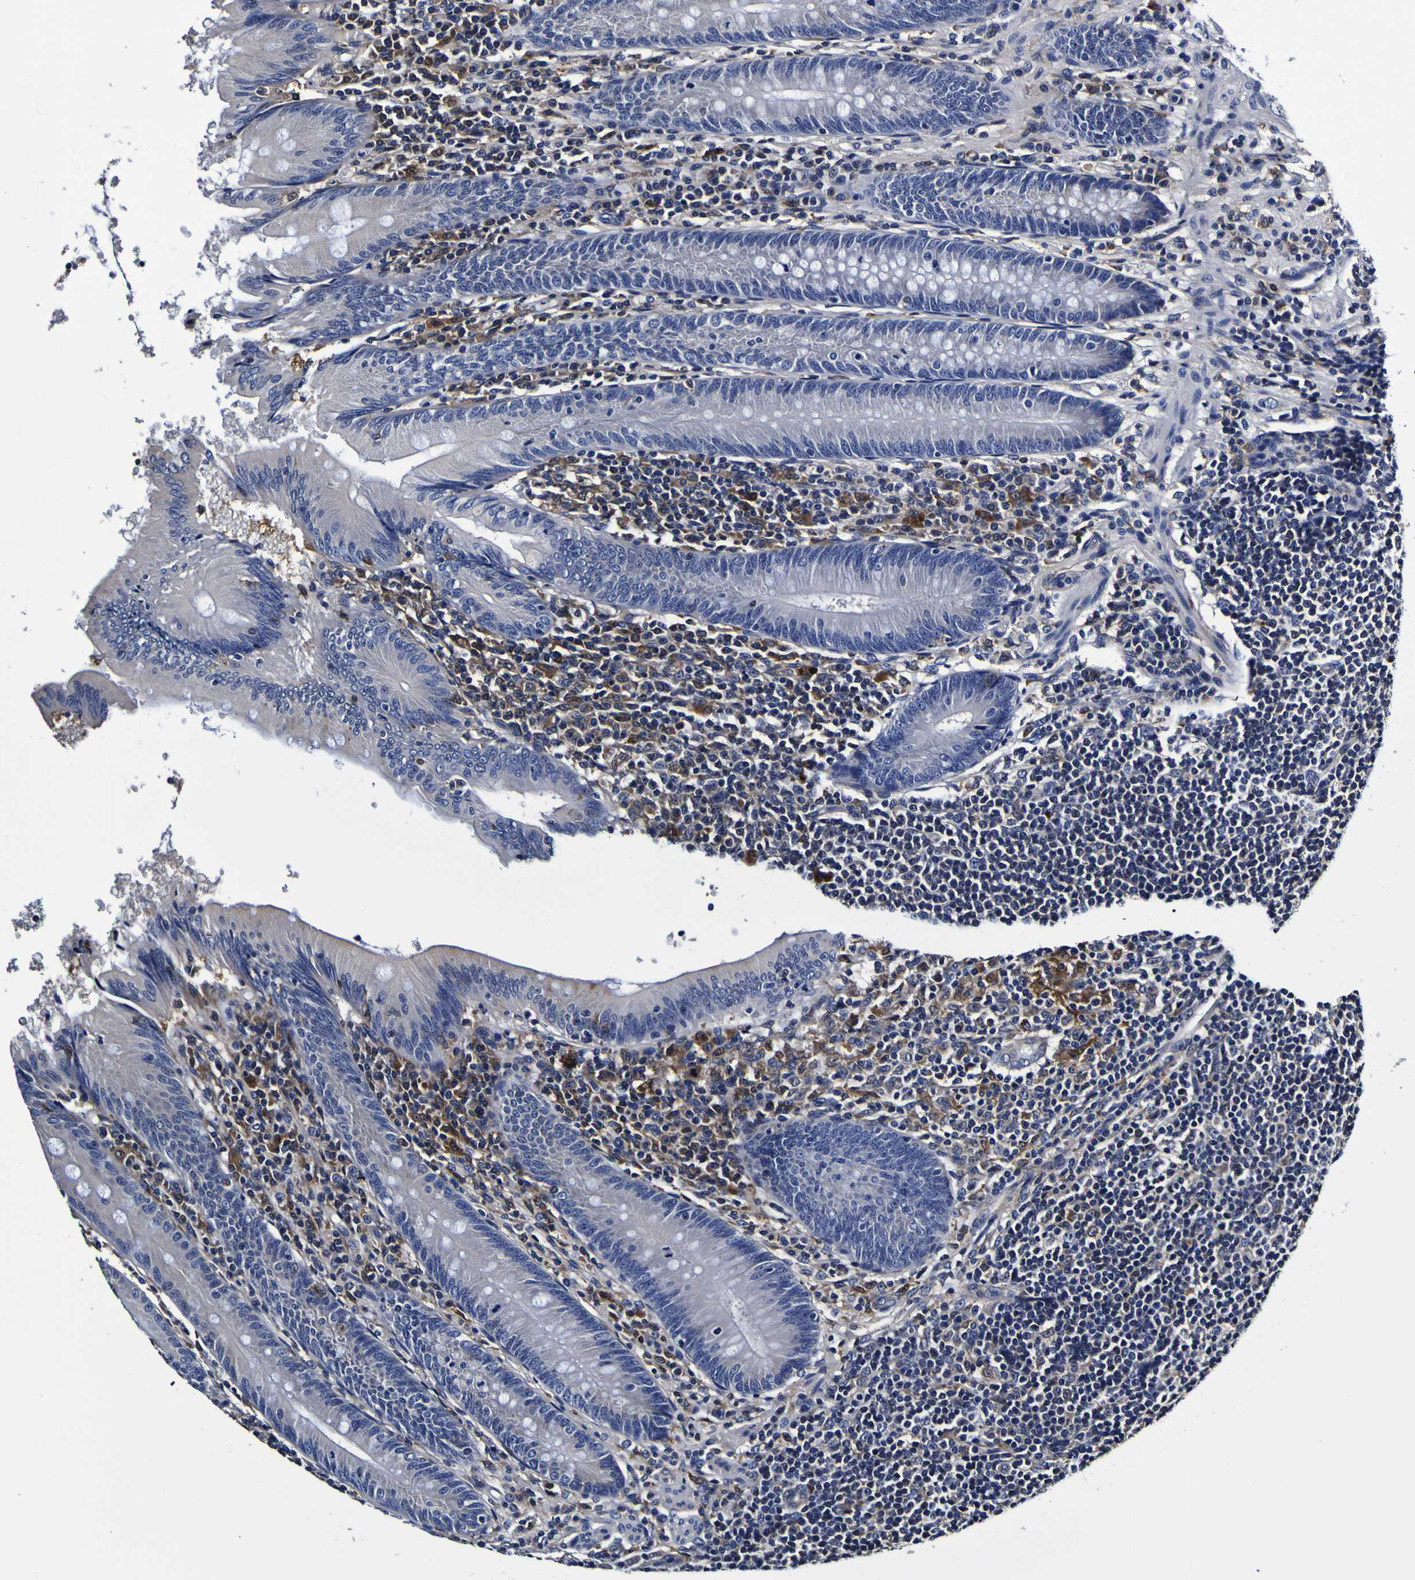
{"staining": {"intensity": "negative", "quantity": "none", "location": "none"}, "tissue": "appendix", "cell_type": "Glandular cells", "image_type": "normal", "snomed": [{"axis": "morphology", "description": "Normal tissue, NOS"}, {"axis": "morphology", "description": "Inflammation, NOS"}, {"axis": "topography", "description": "Appendix"}], "caption": "IHC of unremarkable human appendix demonstrates no expression in glandular cells.", "gene": "GPX1", "patient": {"sex": "male", "age": 46}}